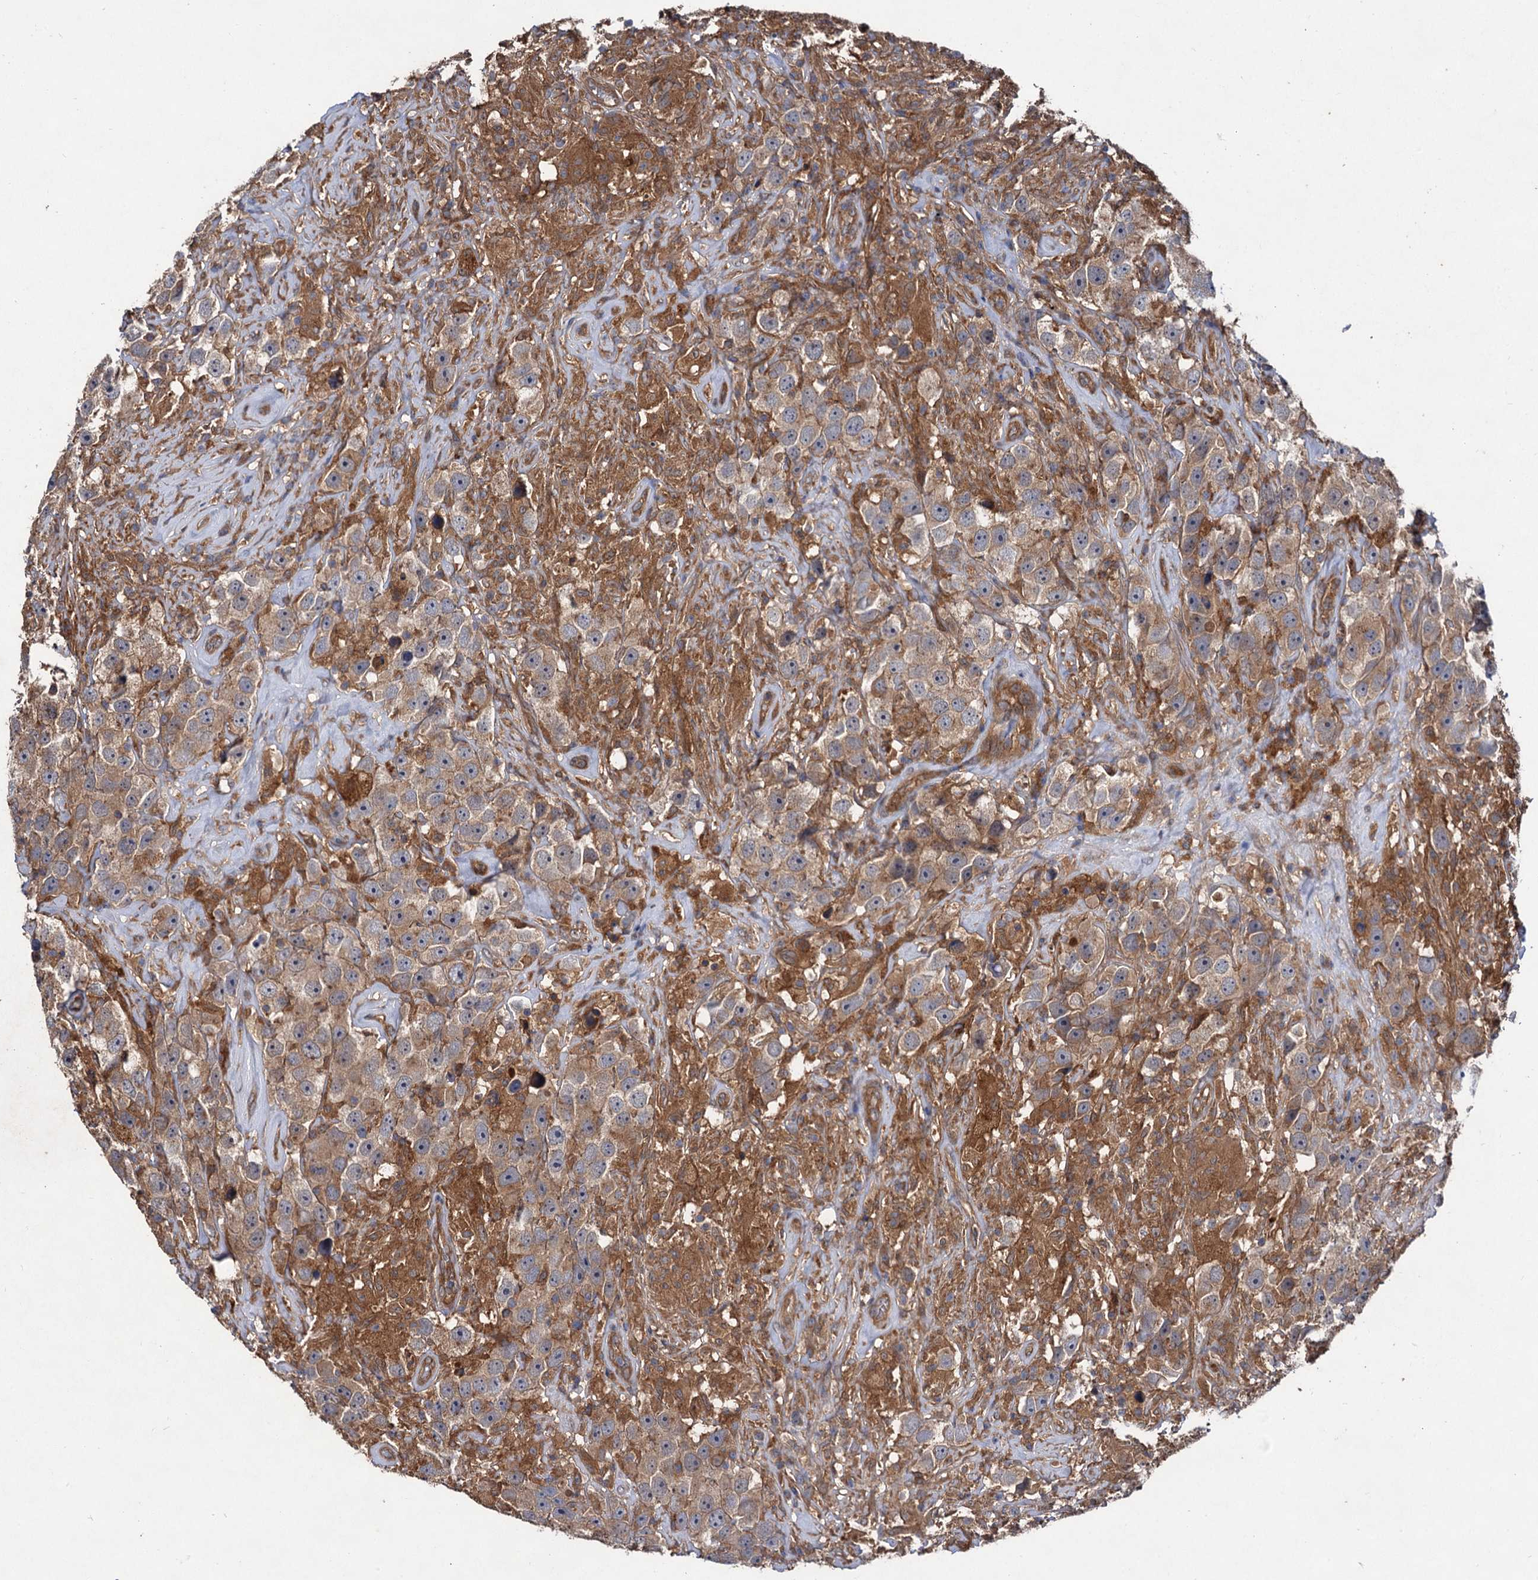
{"staining": {"intensity": "moderate", "quantity": ">75%", "location": "cytoplasmic/membranous"}, "tissue": "testis cancer", "cell_type": "Tumor cells", "image_type": "cancer", "snomed": [{"axis": "morphology", "description": "Seminoma, NOS"}, {"axis": "topography", "description": "Testis"}], "caption": "Immunohistochemical staining of human testis cancer (seminoma) shows moderate cytoplasmic/membranous protein positivity in about >75% of tumor cells. (Brightfield microscopy of DAB IHC at high magnification).", "gene": "VPS29", "patient": {"sex": "male", "age": 49}}